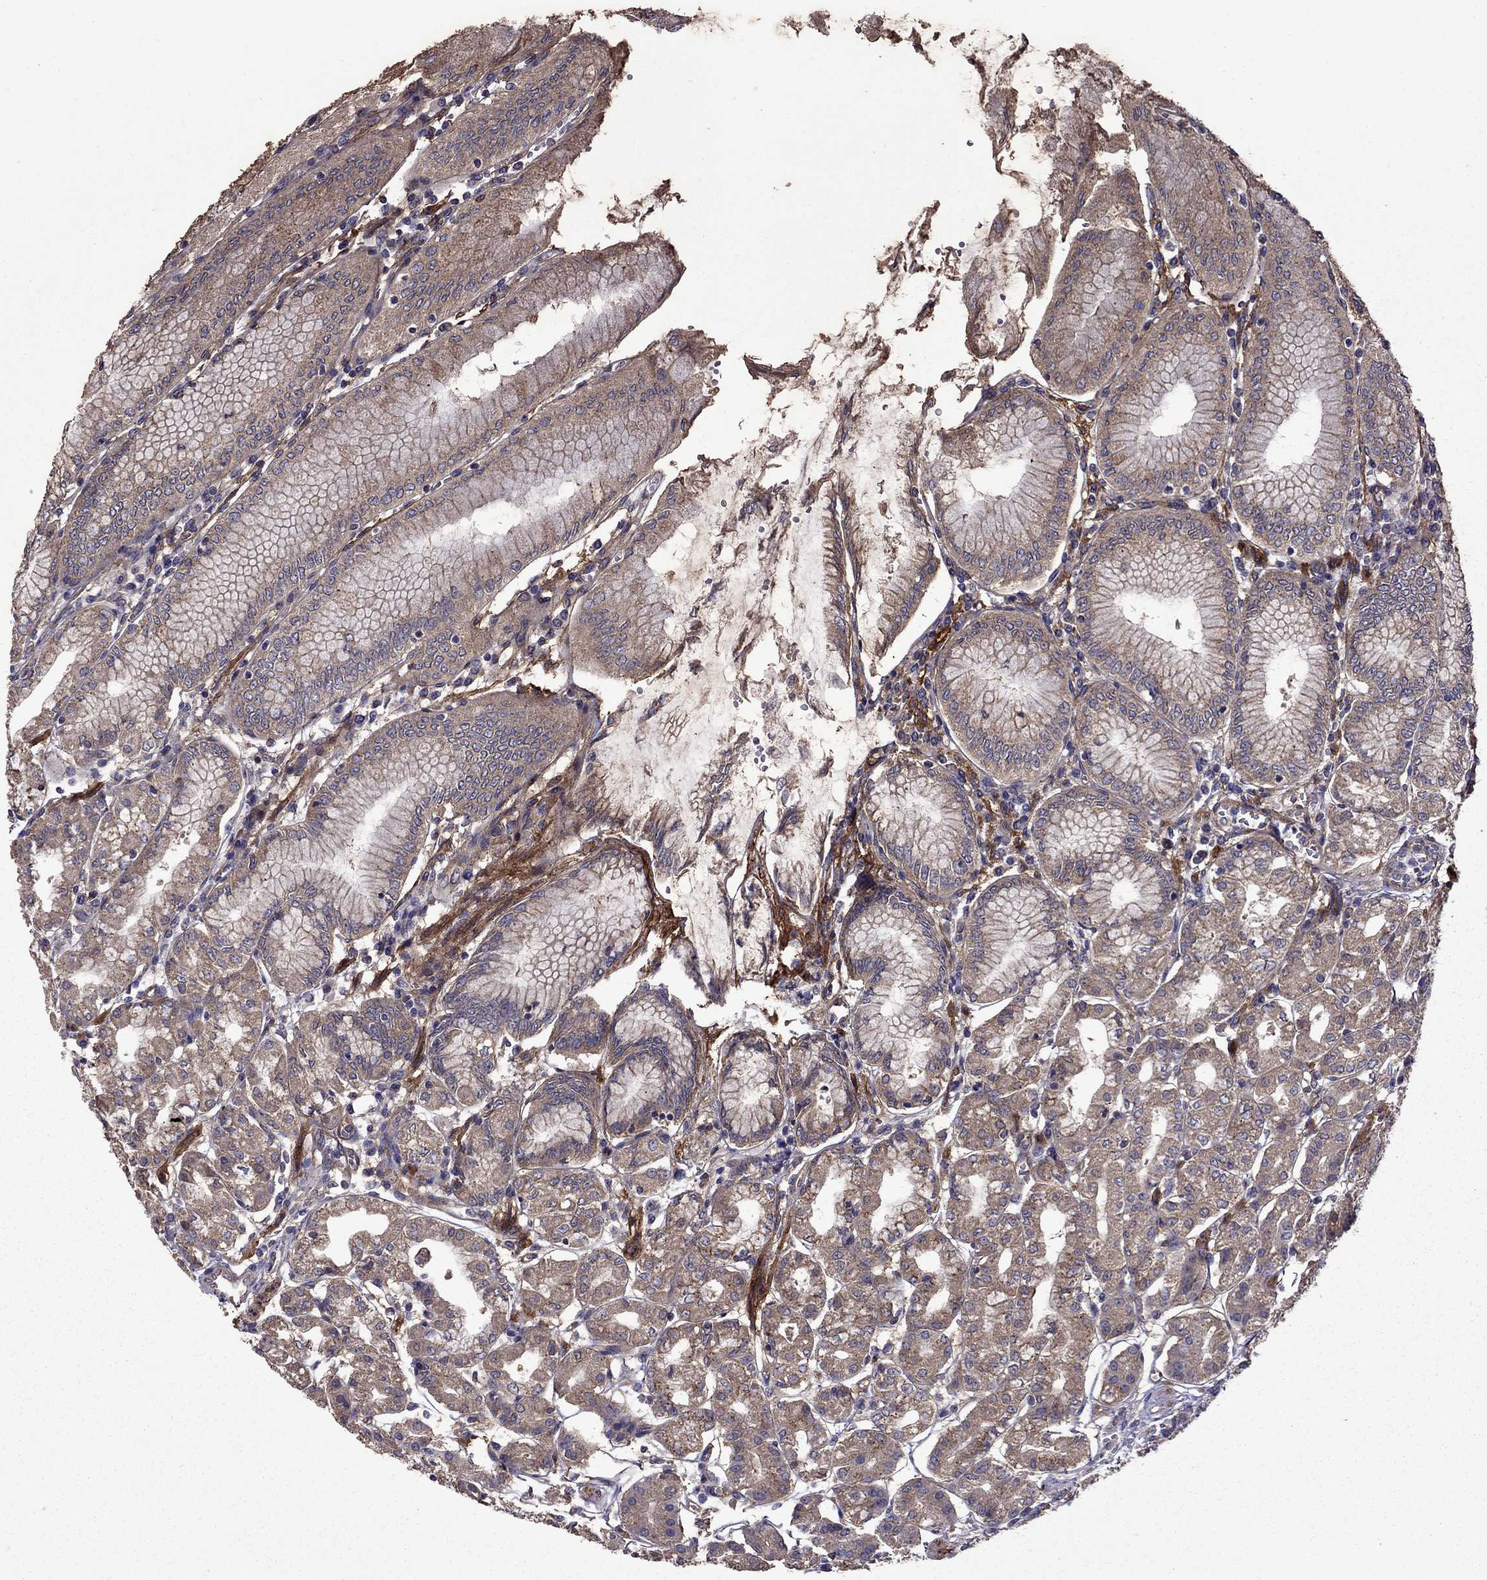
{"staining": {"intensity": "moderate", "quantity": ">75%", "location": "cytoplasmic/membranous"}, "tissue": "stomach", "cell_type": "Glandular cells", "image_type": "normal", "snomed": [{"axis": "morphology", "description": "Normal tissue, NOS"}, {"axis": "topography", "description": "Skeletal muscle"}, {"axis": "topography", "description": "Stomach"}], "caption": "Brown immunohistochemical staining in benign stomach displays moderate cytoplasmic/membranous staining in about >75% of glandular cells.", "gene": "ITGB1", "patient": {"sex": "female", "age": 57}}